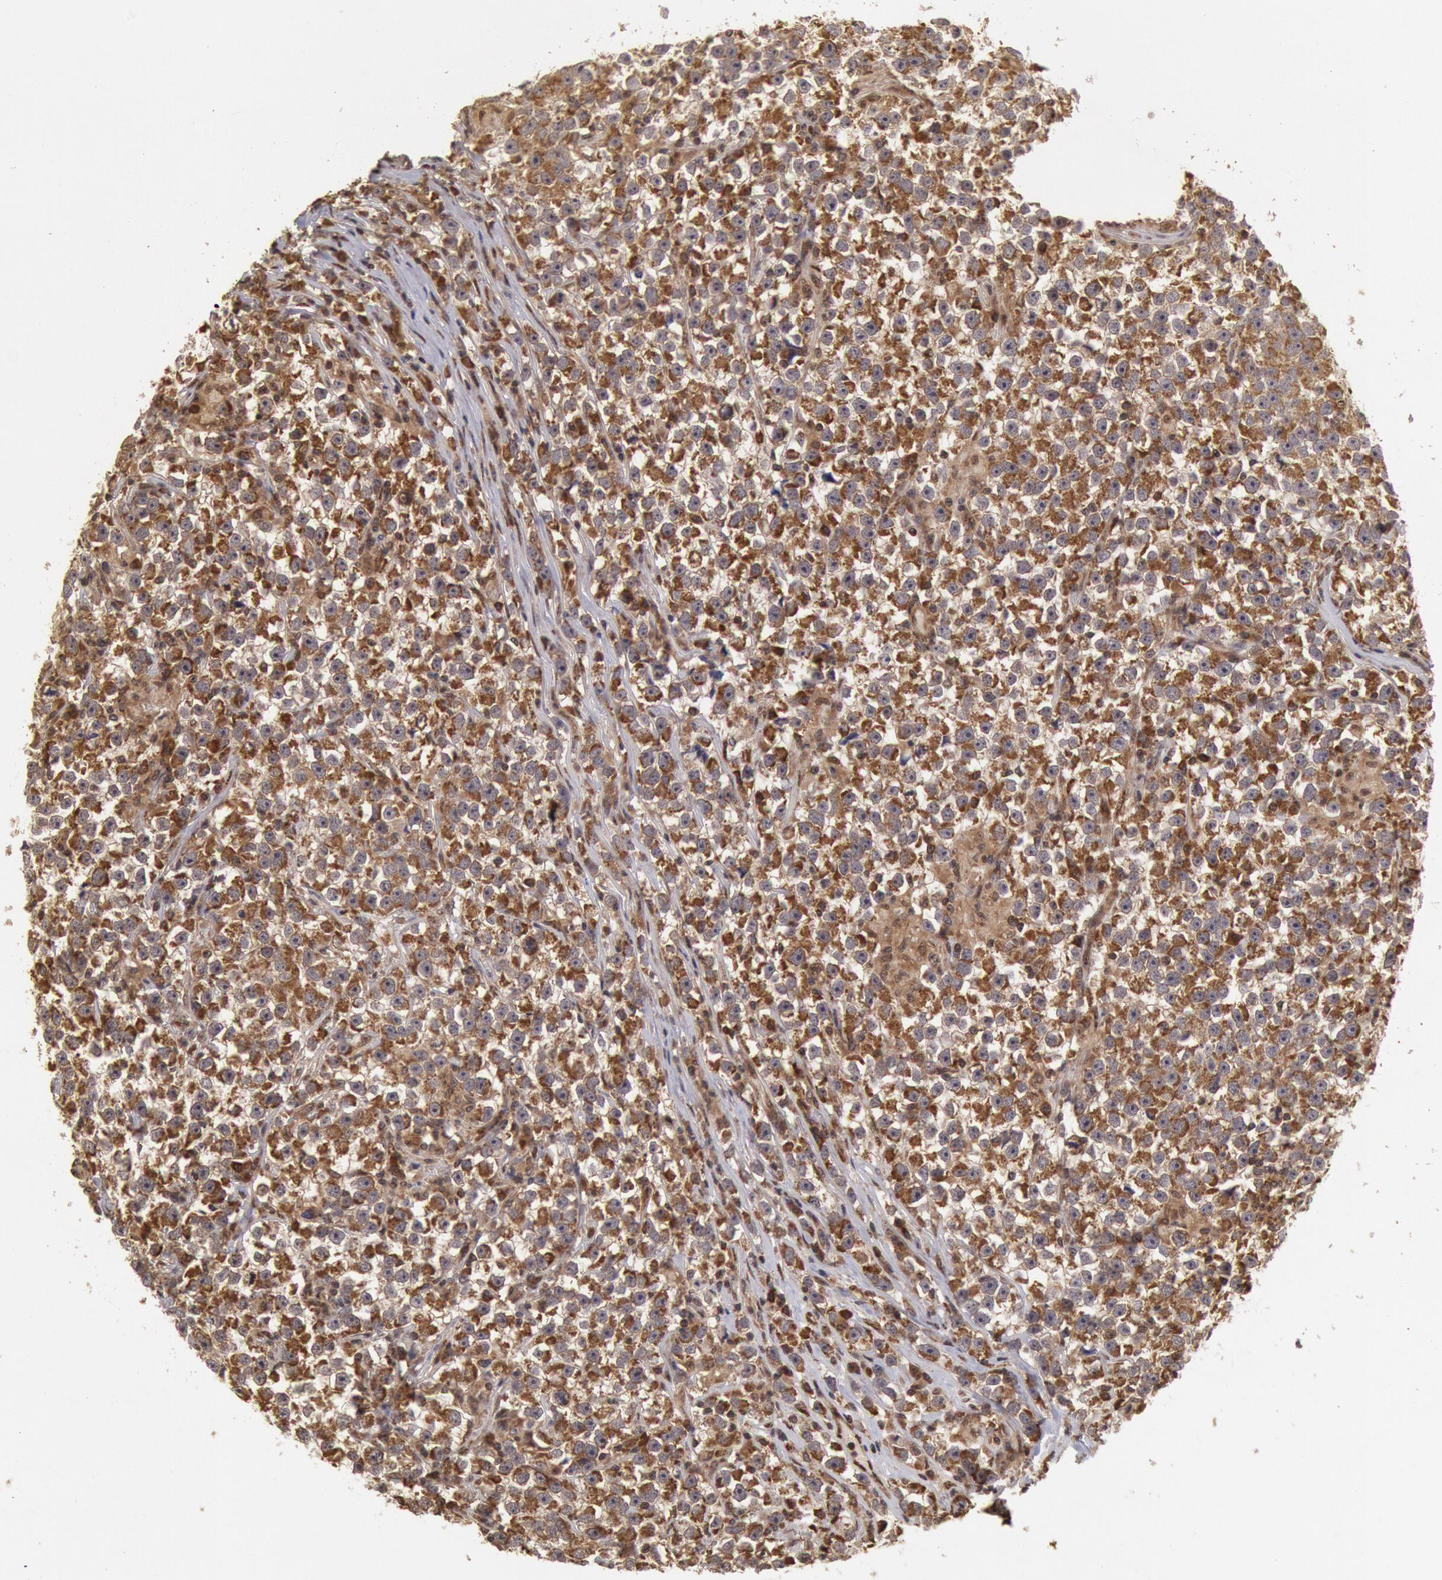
{"staining": {"intensity": "moderate", "quantity": ">75%", "location": "cytoplasmic/membranous"}, "tissue": "testis cancer", "cell_type": "Tumor cells", "image_type": "cancer", "snomed": [{"axis": "morphology", "description": "Seminoma, NOS"}, {"axis": "topography", "description": "Testis"}], "caption": "Testis cancer (seminoma) was stained to show a protein in brown. There is medium levels of moderate cytoplasmic/membranous staining in approximately >75% of tumor cells. (DAB = brown stain, brightfield microscopy at high magnification).", "gene": "STX17", "patient": {"sex": "male", "age": 33}}